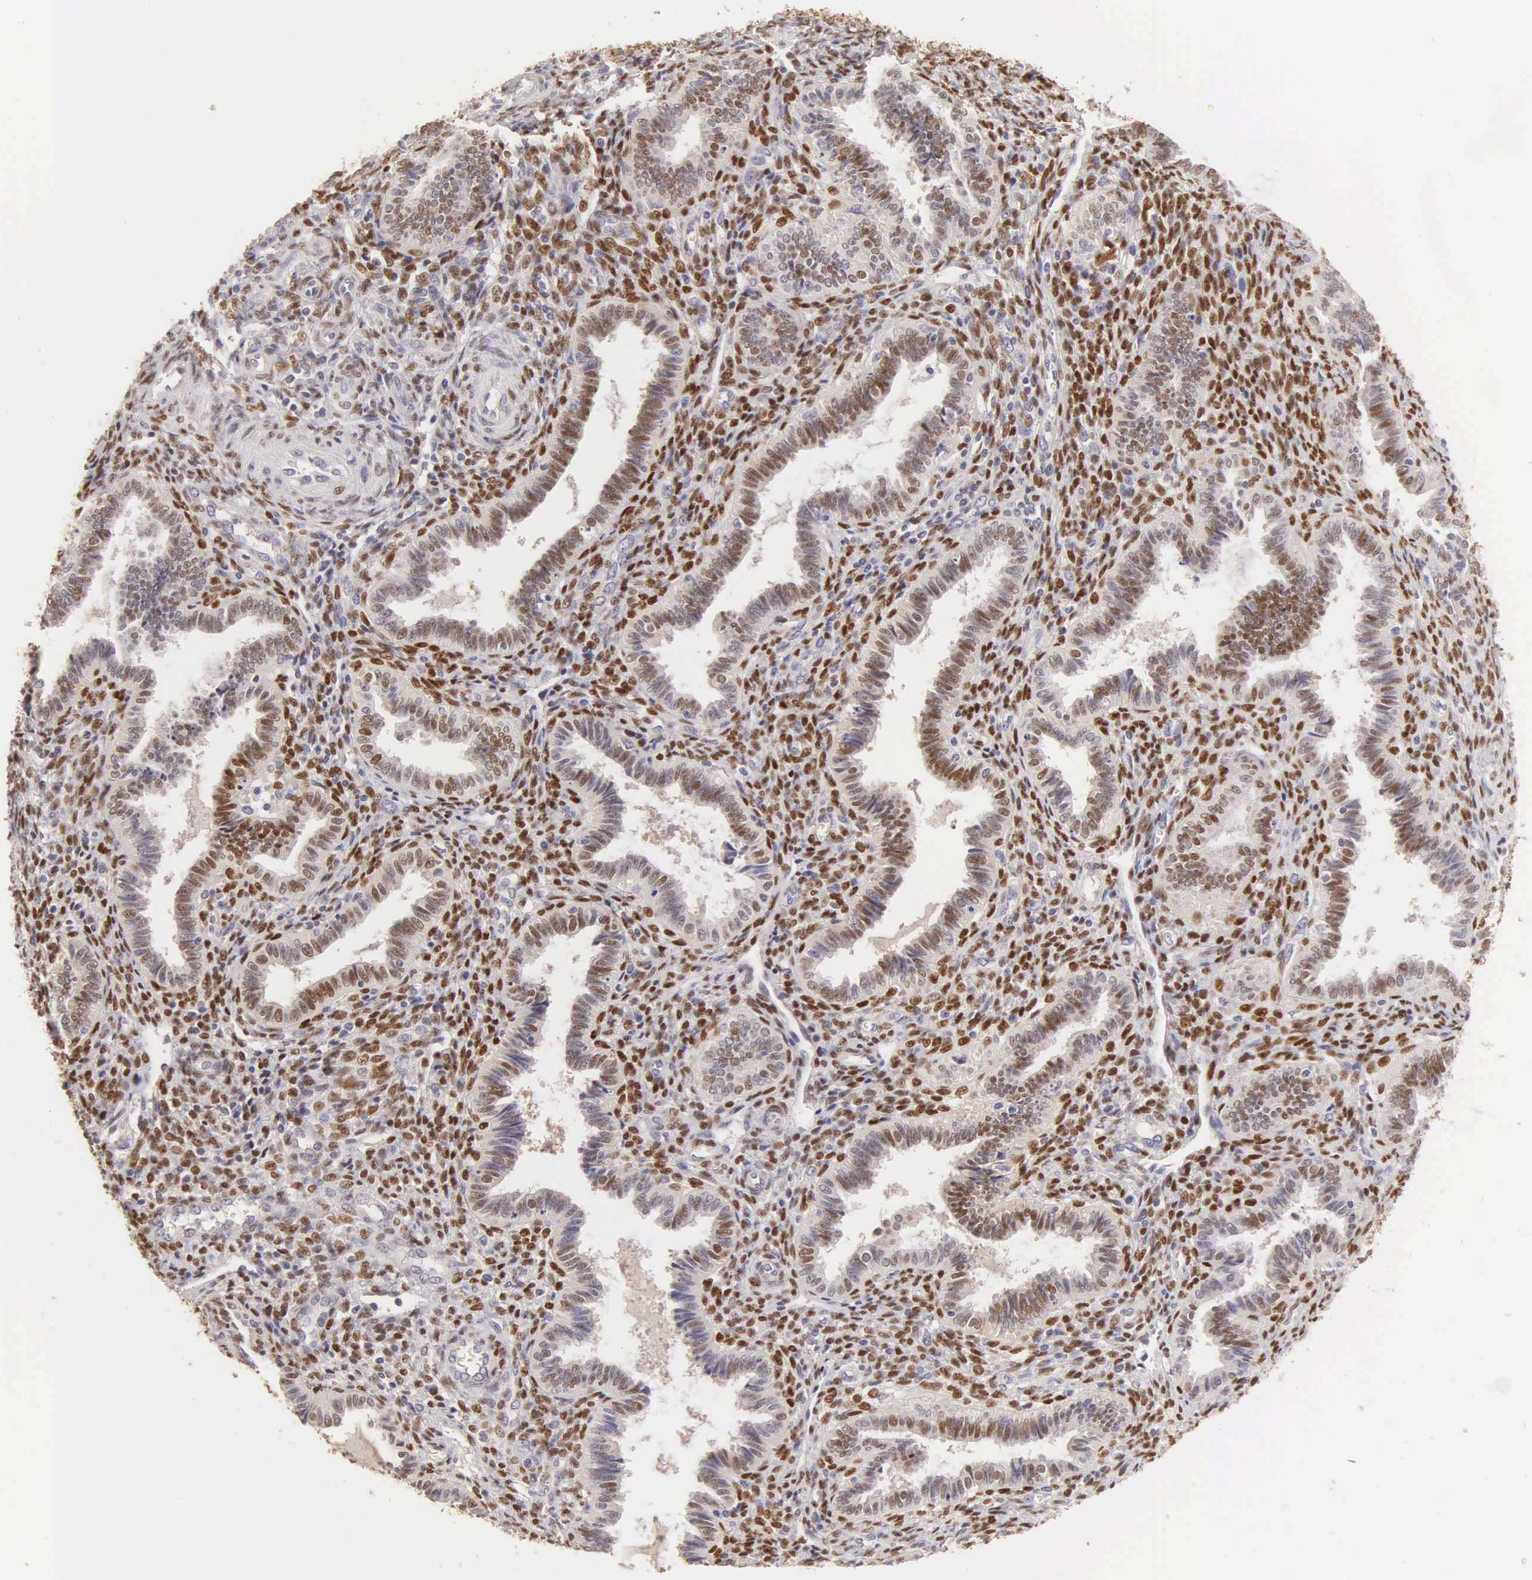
{"staining": {"intensity": "strong", "quantity": ">75%", "location": "nuclear"}, "tissue": "endometrium", "cell_type": "Cells in endometrial stroma", "image_type": "normal", "snomed": [{"axis": "morphology", "description": "Normal tissue, NOS"}, {"axis": "topography", "description": "Endometrium"}], "caption": "Cells in endometrial stroma demonstrate strong nuclear expression in about >75% of cells in normal endometrium.", "gene": "ESR1", "patient": {"sex": "female", "age": 36}}